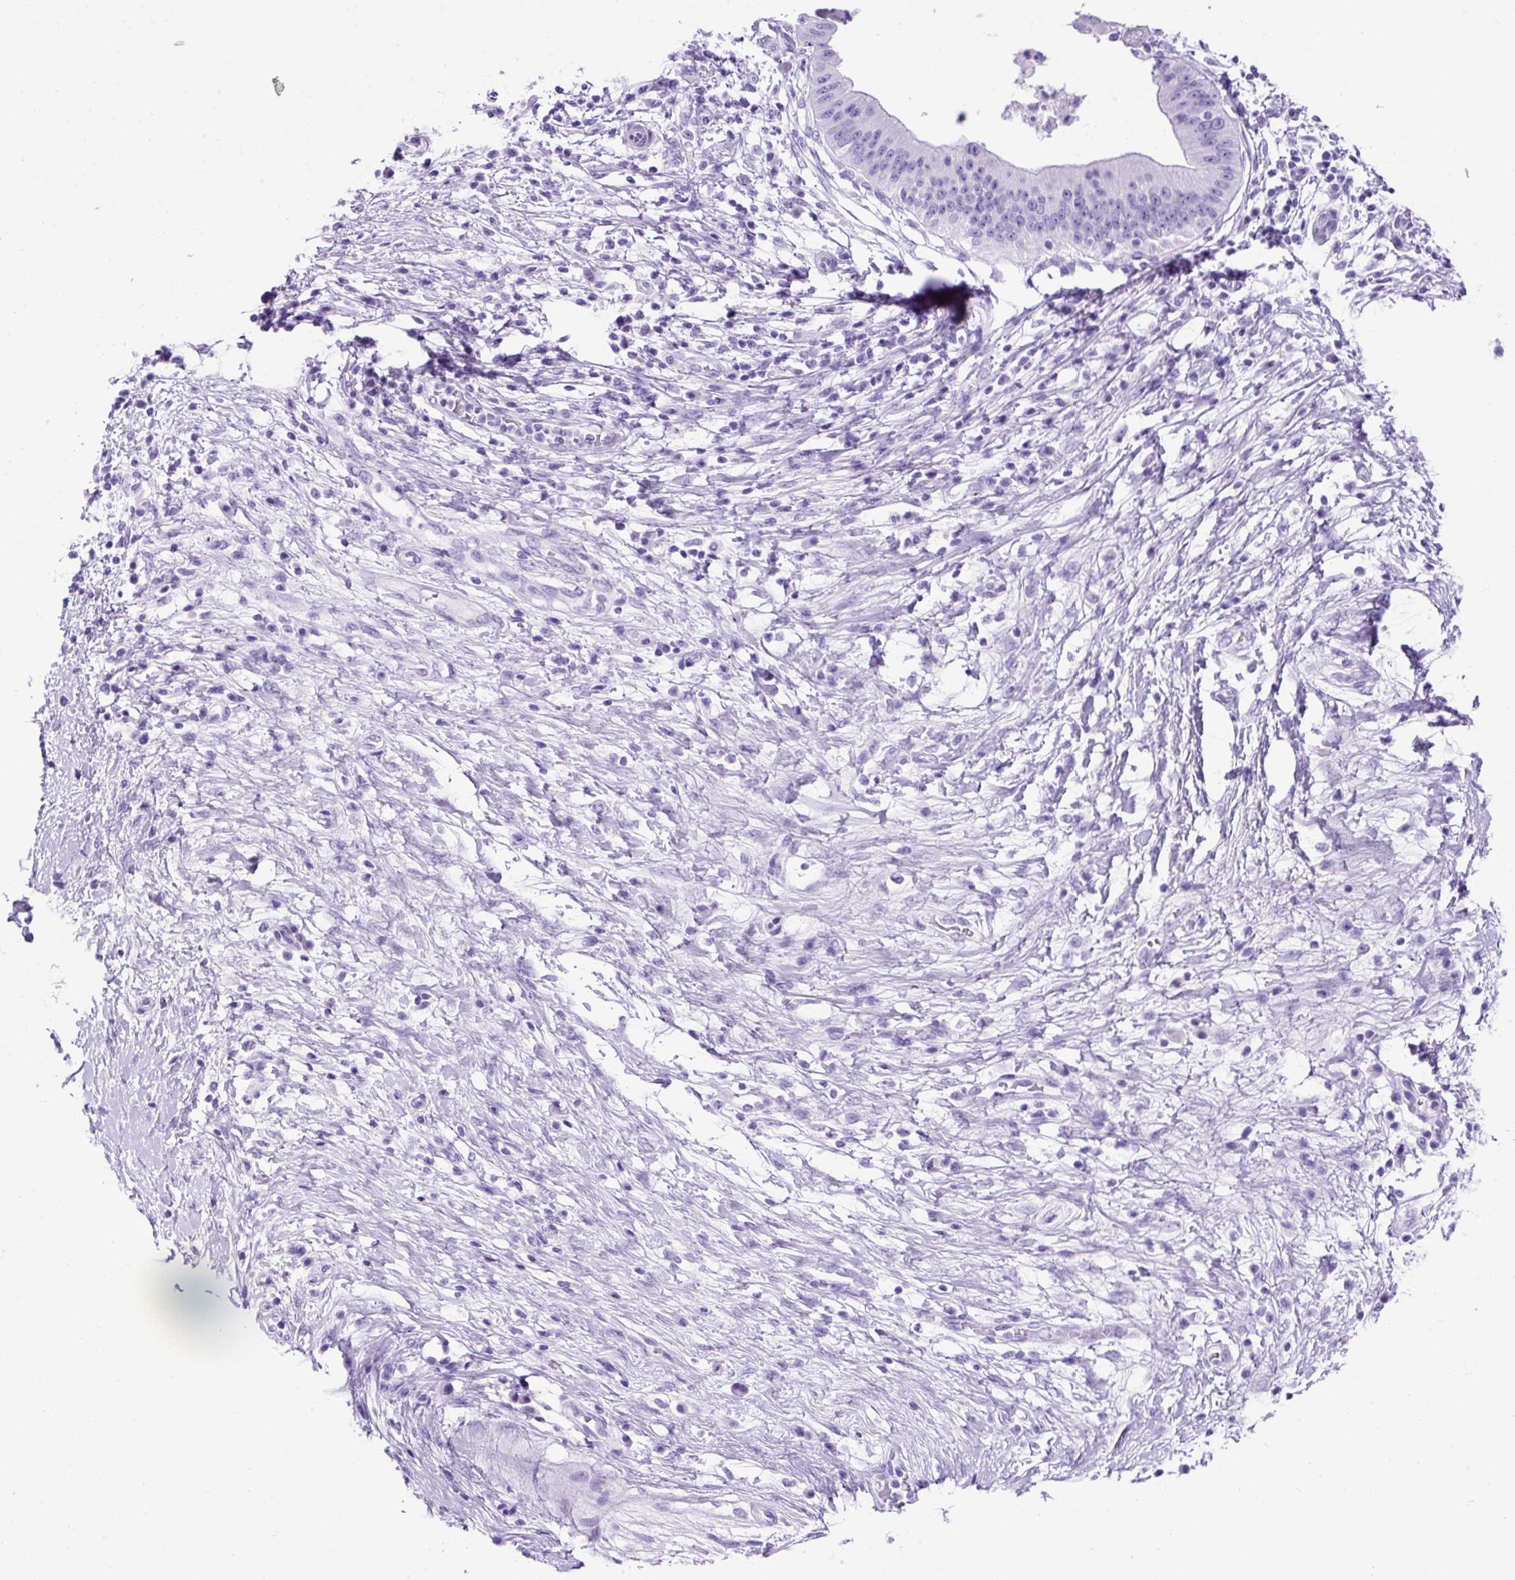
{"staining": {"intensity": "negative", "quantity": "none", "location": "none"}, "tissue": "pancreatic cancer", "cell_type": "Tumor cells", "image_type": "cancer", "snomed": [{"axis": "morphology", "description": "Adenocarcinoma, NOS"}, {"axis": "topography", "description": "Pancreas"}], "caption": "There is no significant positivity in tumor cells of pancreatic cancer (adenocarcinoma).", "gene": "KRT12", "patient": {"sex": "male", "age": 68}}